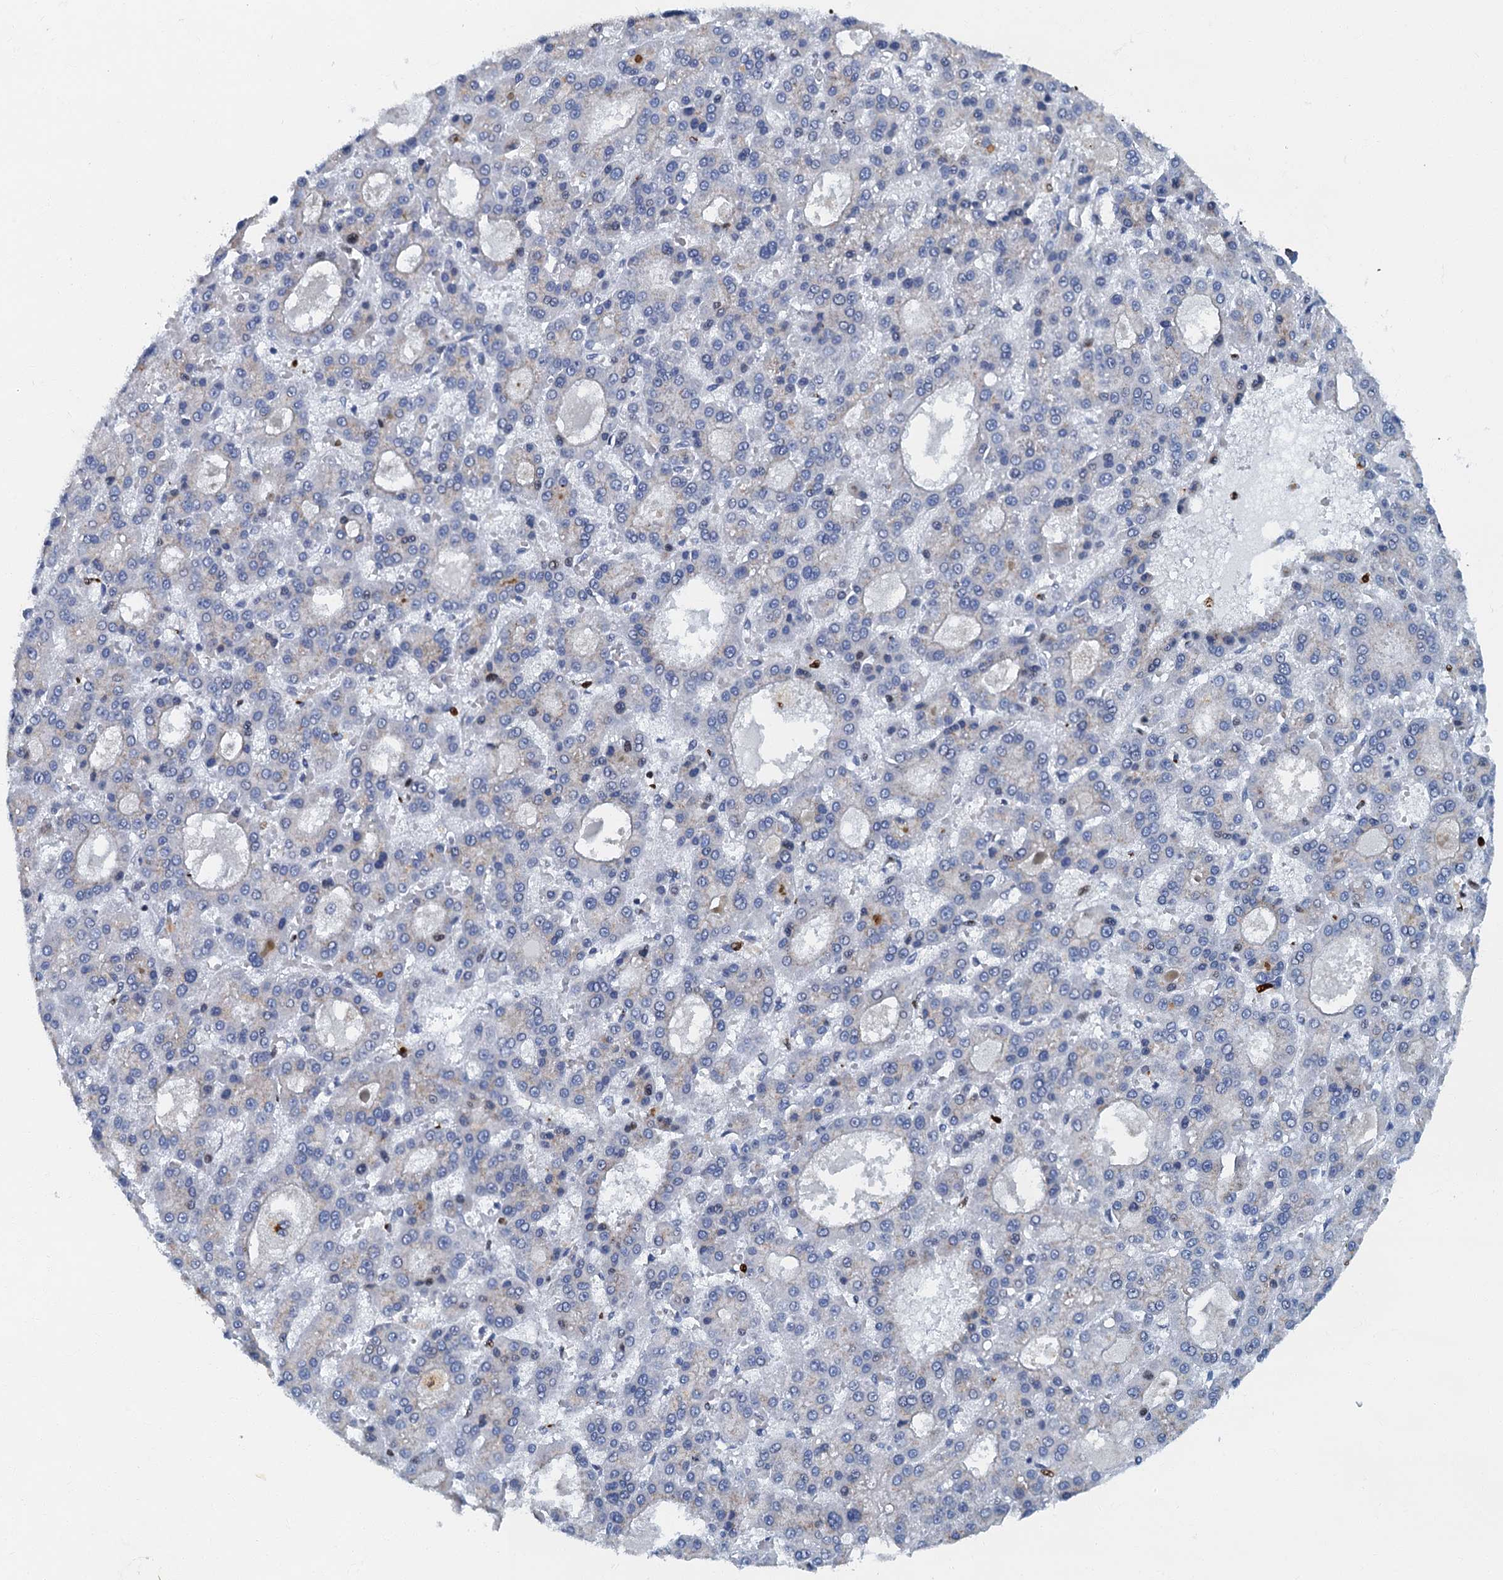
{"staining": {"intensity": "negative", "quantity": "none", "location": "none"}, "tissue": "liver cancer", "cell_type": "Tumor cells", "image_type": "cancer", "snomed": [{"axis": "morphology", "description": "Carcinoma, Hepatocellular, NOS"}, {"axis": "topography", "description": "Liver"}], "caption": "This is an IHC histopathology image of hepatocellular carcinoma (liver). There is no positivity in tumor cells.", "gene": "LYPD3", "patient": {"sex": "male", "age": 70}}